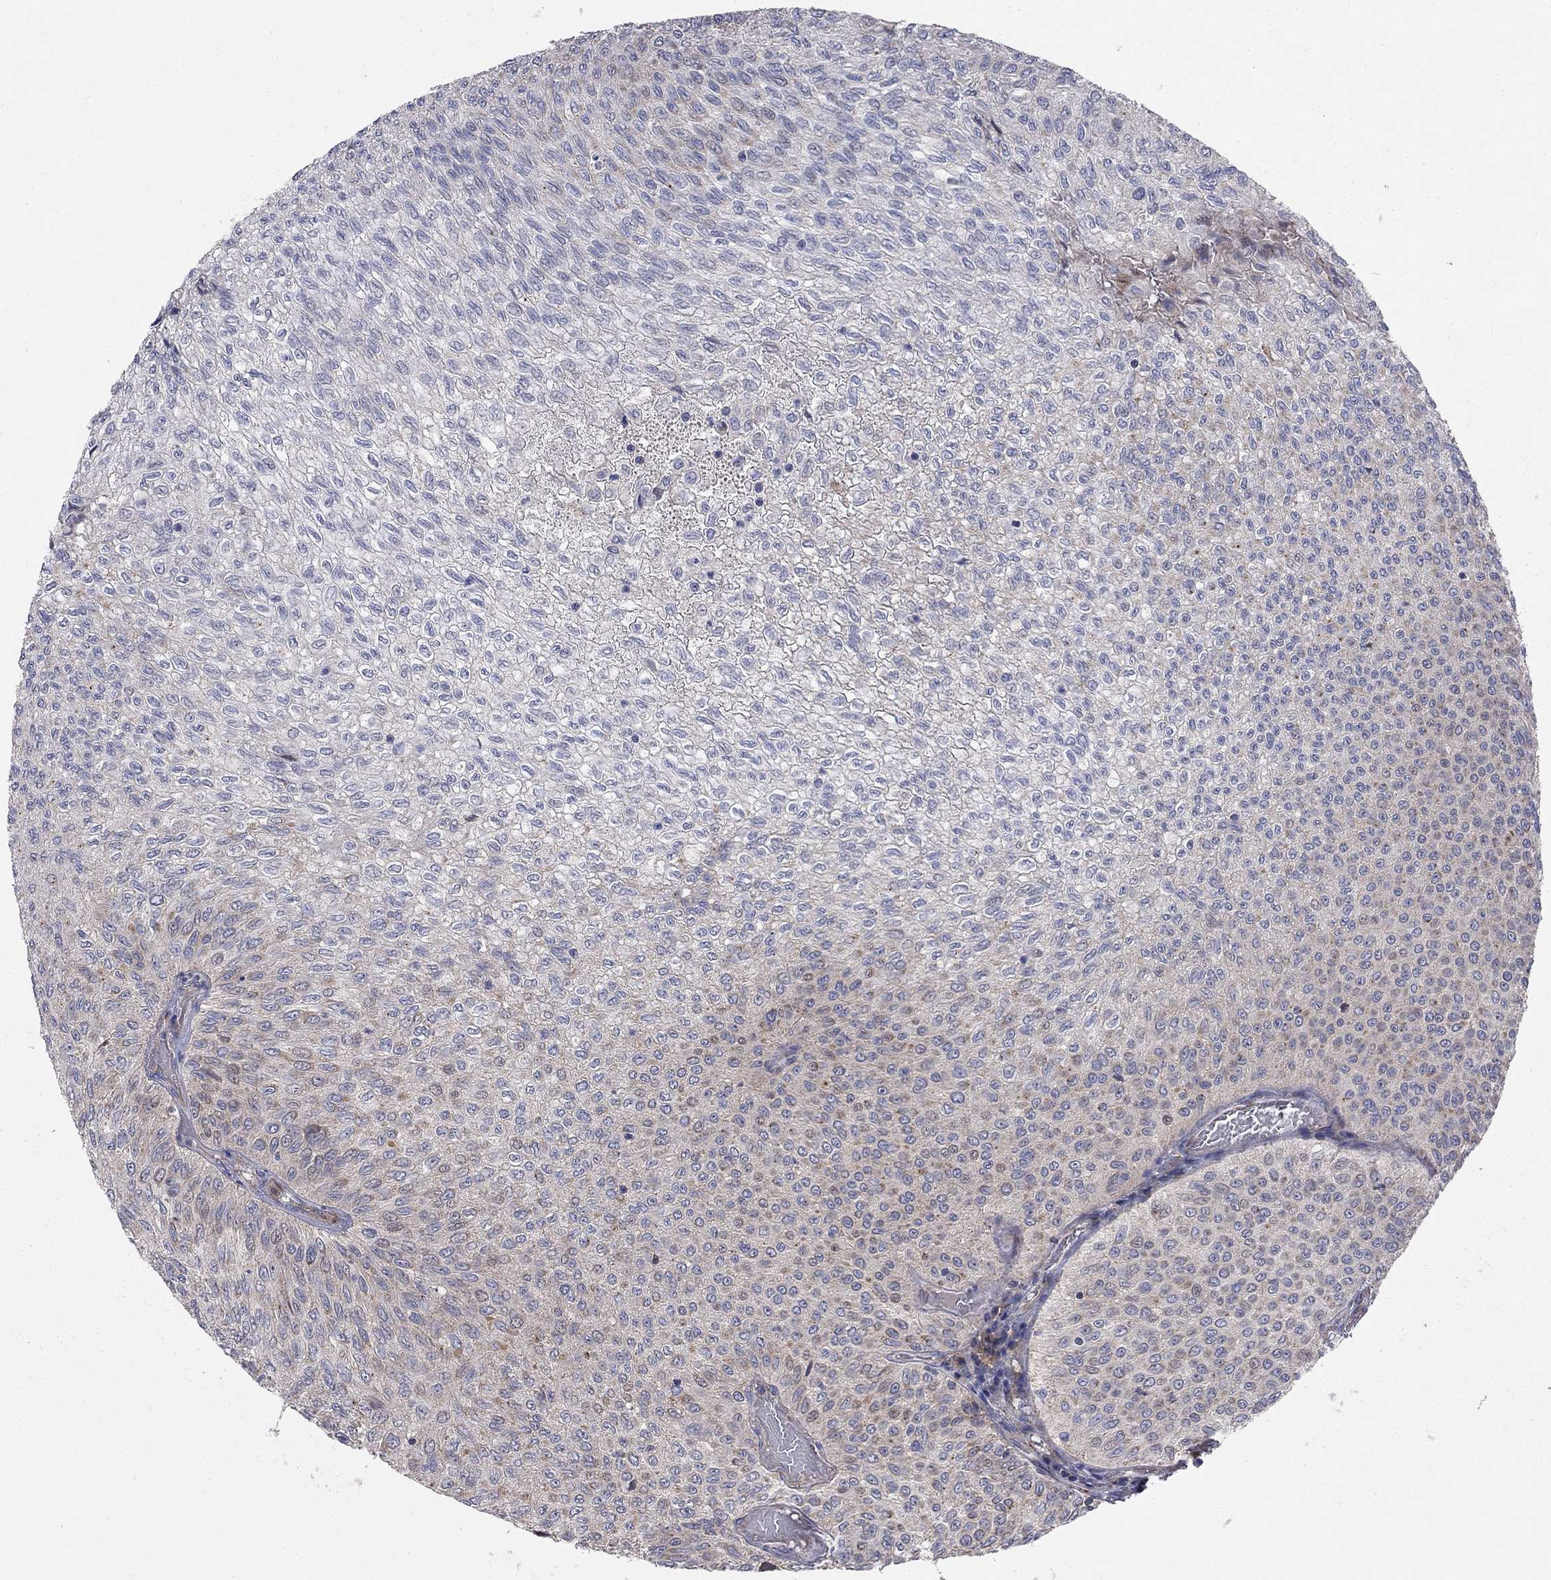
{"staining": {"intensity": "weak", "quantity": "<25%", "location": "cytoplasmic/membranous"}, "tissue": "urothelial cancer", "cell_type": "Tumor cells", "image_type": "cancer", "snomed": [{"axis": "morphology", "description": "Urothelial carcinoma, Low grade"}, {"axis": "topography", "description": "Urinary bladder"}], "caption": "Photomicrograph shows no significant protein positivity in tumor cells of urothelial cancer.", "gene": "KANSL1L", "patient": {"sex": "male", "age": 78}}